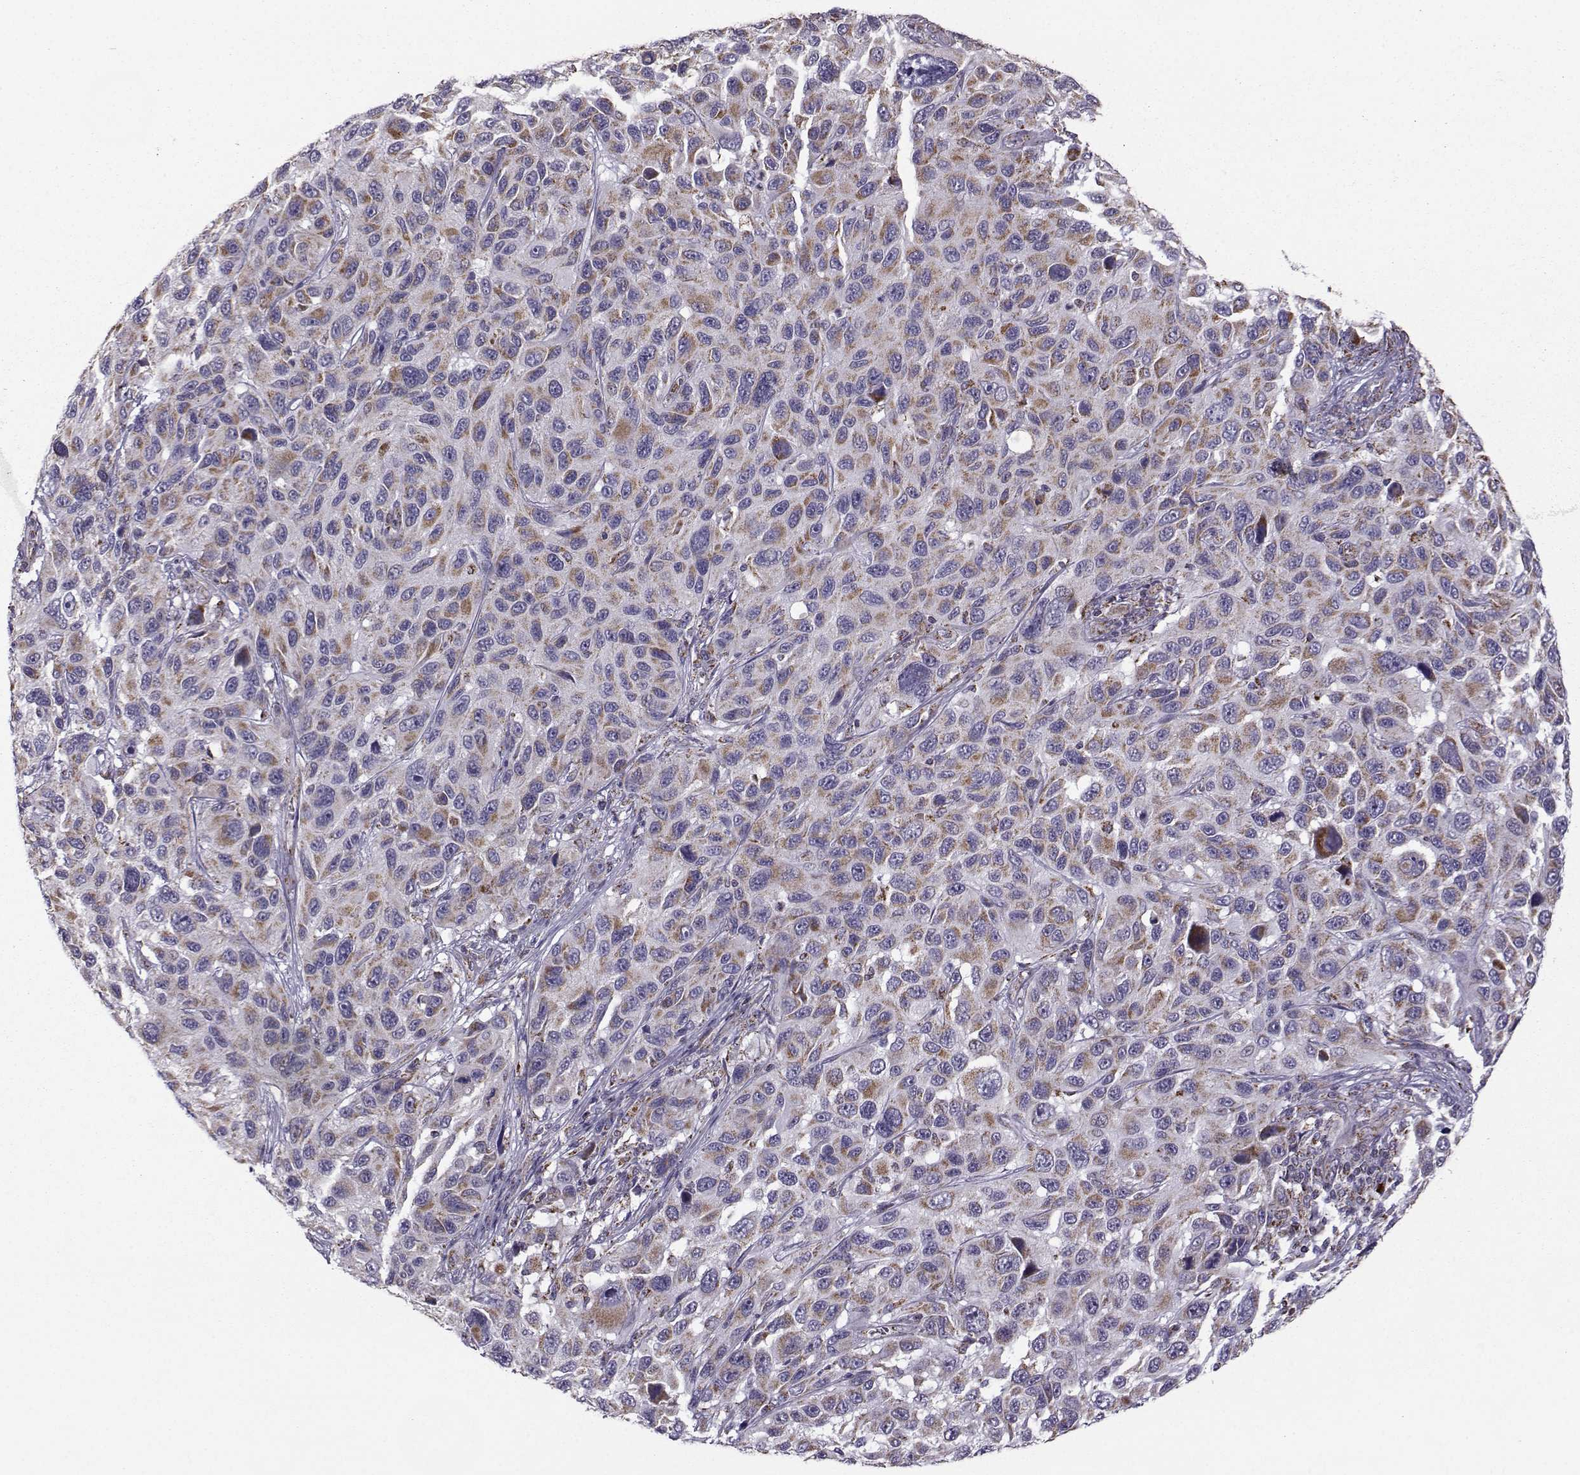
{"staining": {"intensity": "moderate", "quantity": "<25%", "location": "cytoplasmic/membranous"}, "tissue": "melanoma", "cell_type": "Tumor cells", "image_type": "cancer", "snomed": [{"axis": "morphology", "description": "Malignant melanoma, NOS"}, {"axis": "topography", "description": "Skin"}], "caption": "Immunohistochemical staining of human melanoma reveals low levels of moderate cytoplasmic/membranous positivity in about <25% of tumor cells. The staining is performed using DAB (3,3'-diaminobenzidine) brown chromogen to label protein expression. The nuclei are counter-stained blue using hematoxylin.", "gene": "NECAB3", "patient": {"sex": "male", "age": 53}}